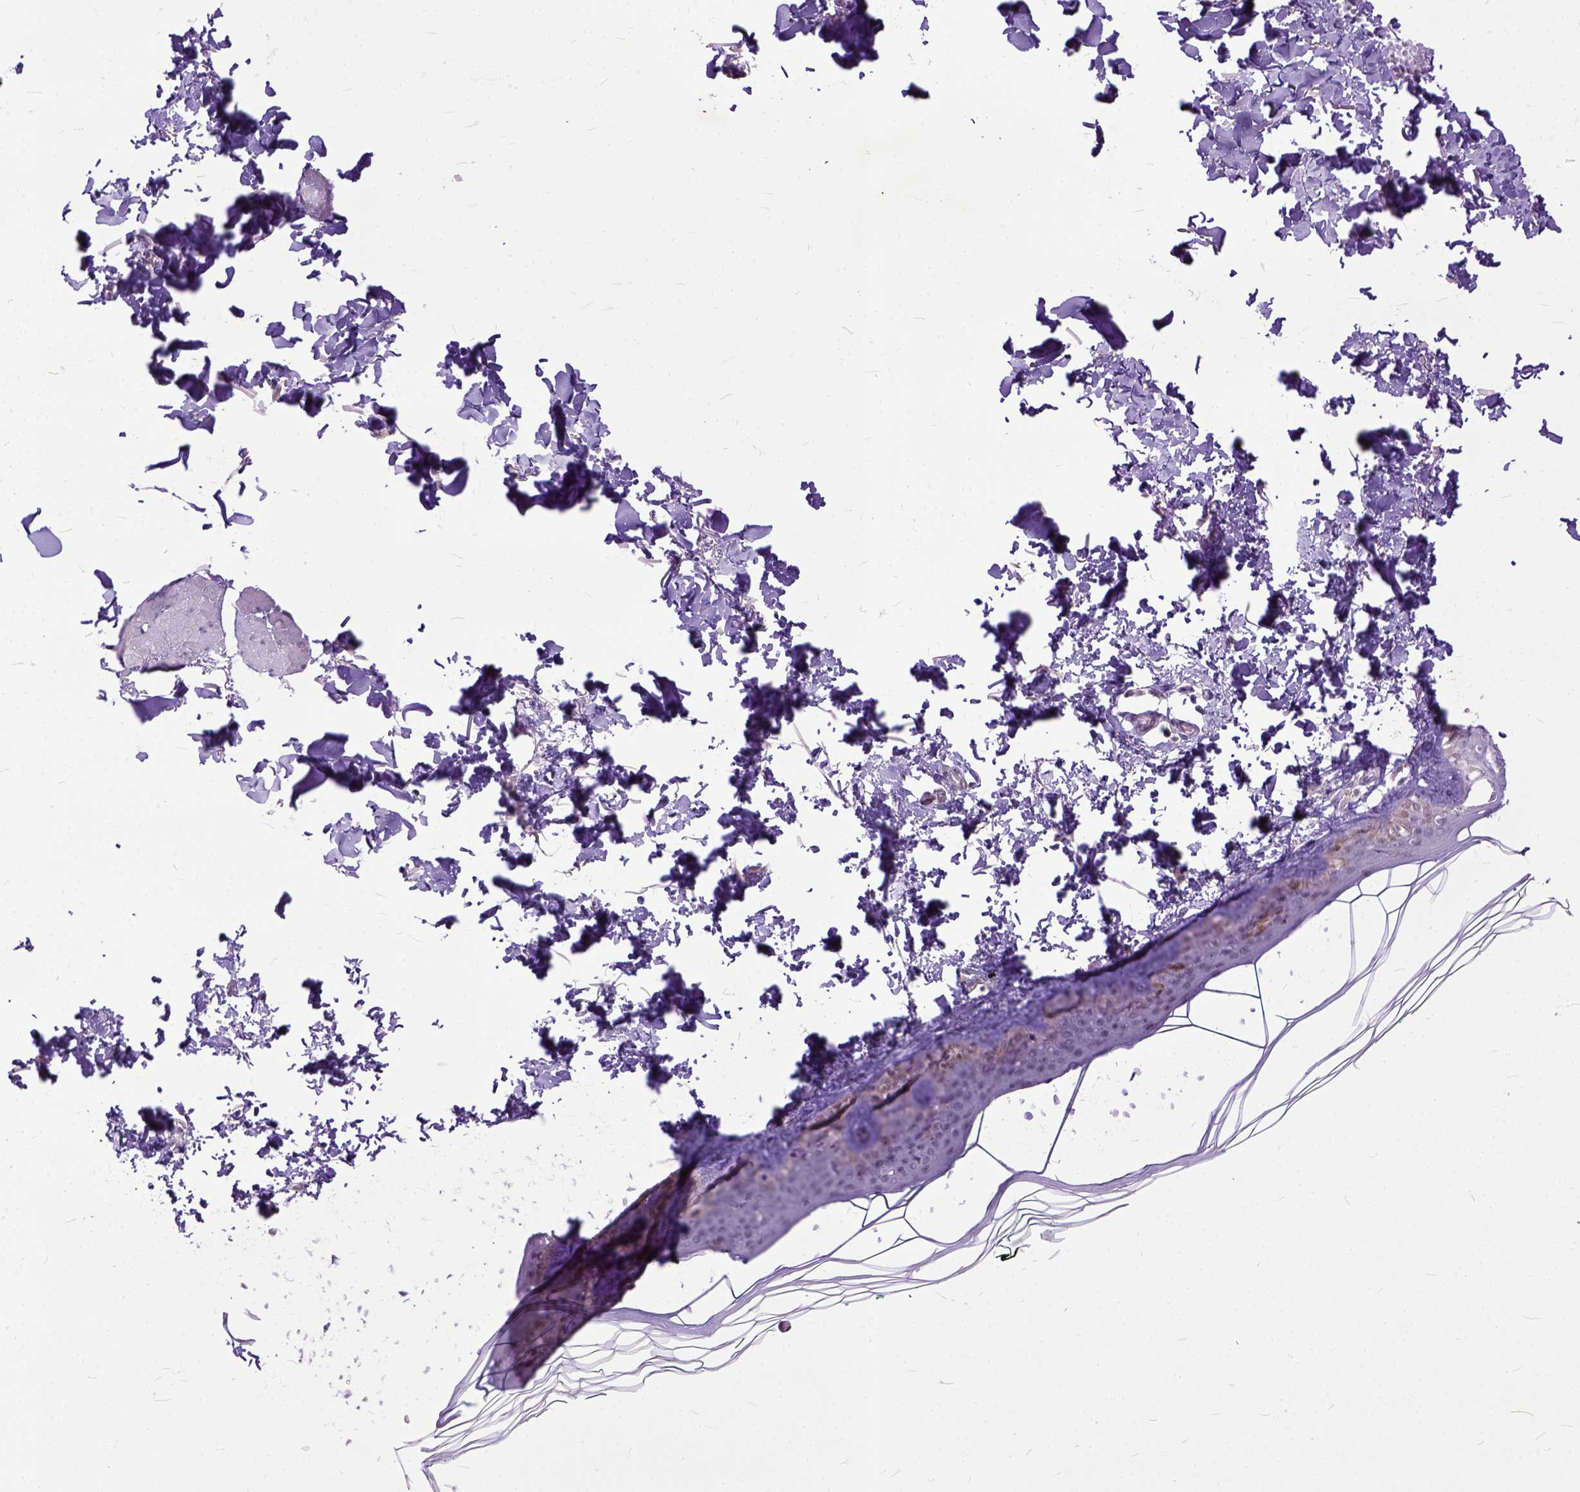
{"staining": {"intensity": "negative", "quantity": "none", "location": "none"}, "tissue": "skin", "cell_type": "Fibroblasts", "image_type": "normal", "snomed": [{"axis": "morphology", "description": "Normal tissue, NOS"}, {"axis": "topography", "description": "Skin"}, {"axis": "topography", "description": "Peripheral nerve tissue"}], "caption": "Immunohistochemical staining of normal human skin demonstrates no significant positivity in fibroblasts. The staining is performed using DAB brown chromogen with nuclei counter-stained in using hematoxylin.", "gene": "TCEAL7", "patient": {"sex": "female", "age": 45}}